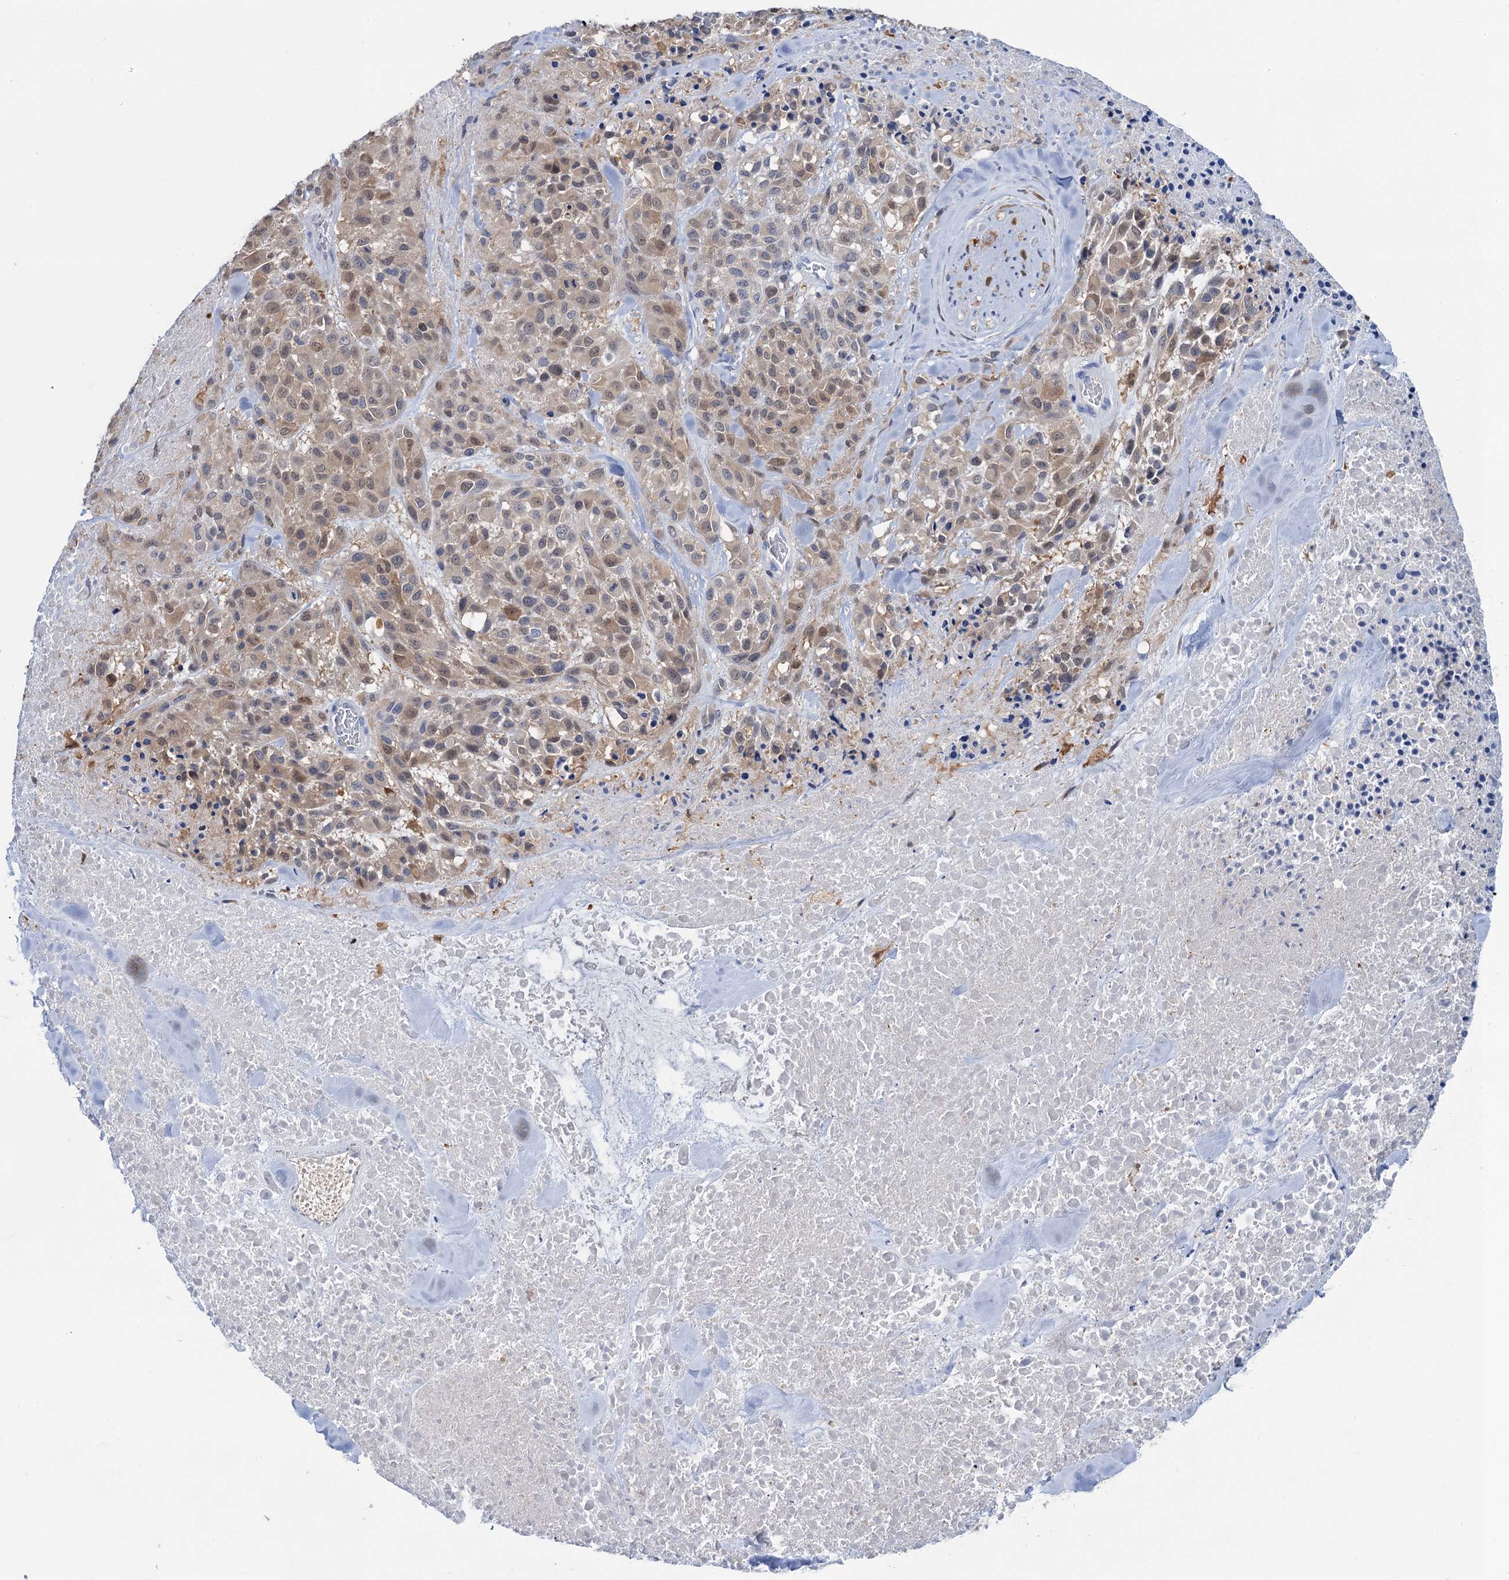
{"staining": {"intensity": "weak", "quantity": "25%-75%", "location": "cytoplasmic/membranous,nuclear"}, "tissue": "melanoma", "cell_type": "Tumor cells", "image_type": "cancer", "snomed": [{"axis": "morphology", "description": "Malignant melanoma, Metastatic site"}, {"axis": "topography", "description": "Skin"}], "caption": "The immunohistochemical stain shows weak cytoplasmic/membranous and nuclear expression in tumor cells of melanoma tissue.", "gene": "FAH", "patient": {"sex": "female", "age": 81}}